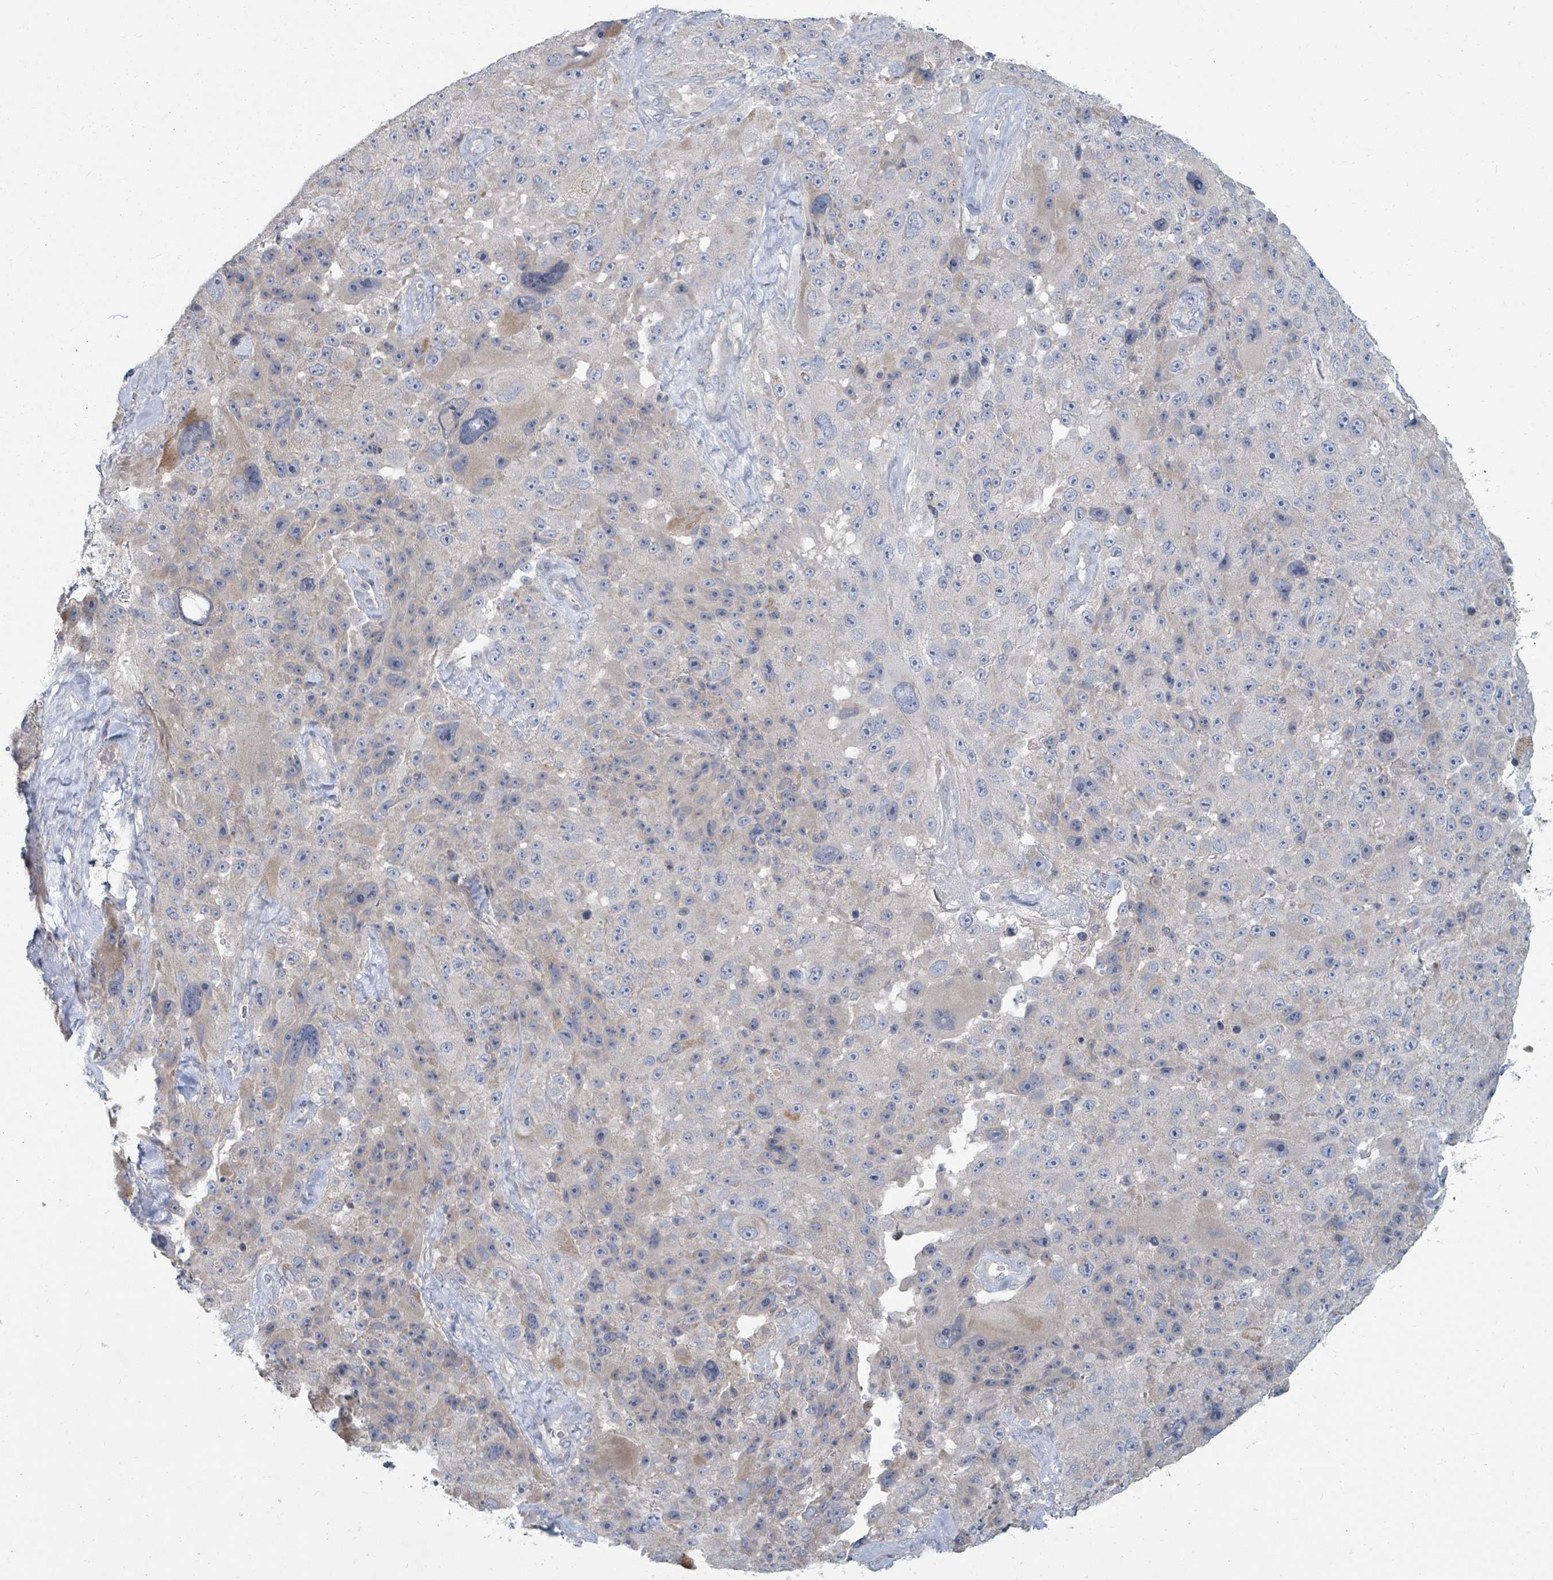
{"staining": {"intensity": "weak", "quantity": "<25%", "location": "cytoplasmic/membranous"}, "tissue": "melanoma", "cell_type": "Tumor cells", "image_type": "cancer", "snomed": [{"axis": "morphology", "description": "Malignant melanoma, Metastatic site"}, {"axis": "topography", "description": "Lymph node"}], "caption": "The photomicrograph demonstrates no staining of tumor cells in melanoma.", "gene": "ARGFX", "patient": {"sex": "male", "age": 62}}